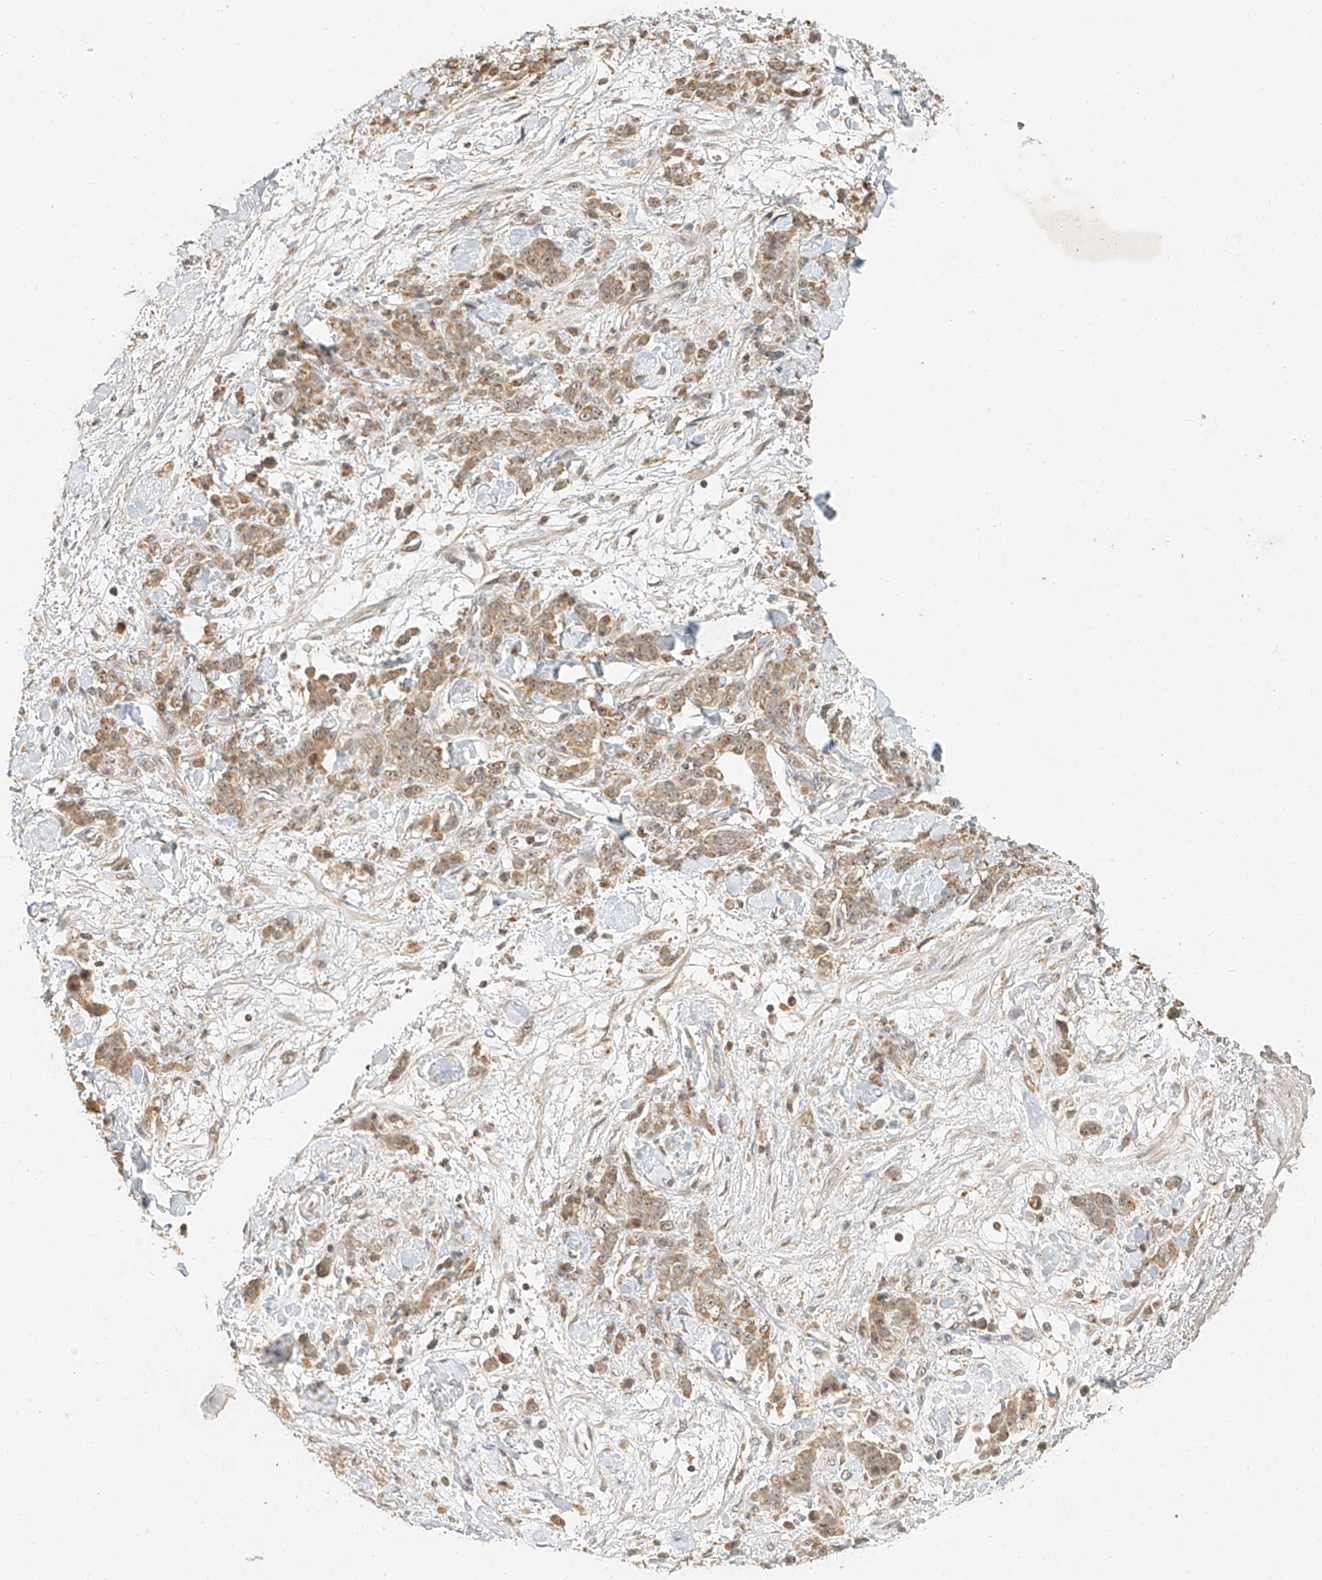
{"staining": {"intensity": "moderate", "quantity": ">75%", "location": "cytoplasmic/membranous,nuclear"}, "tissue": "stomach cancer", "cell_type": "Tumor cells", "image_type": "cancer", "snomed": [{"axis": "morphology", "description": "Normal tissue, NOS"}, {"axis": "morphology", "description": "Adenocarcinoma, NOS"}, {"axis": "topography", "description": "Stomach"}], "caption": "Immunohistochemistry of stomach cancer reveals medium levels of moderate cytoplasmic/membranous and nuclear positivity in about >75% of tumor cells. The protein of interest is shown in brown color, while the nuclei are stained blue.", "gene": "CXorf58", "patient": {"sex": "male", "age": 82}}